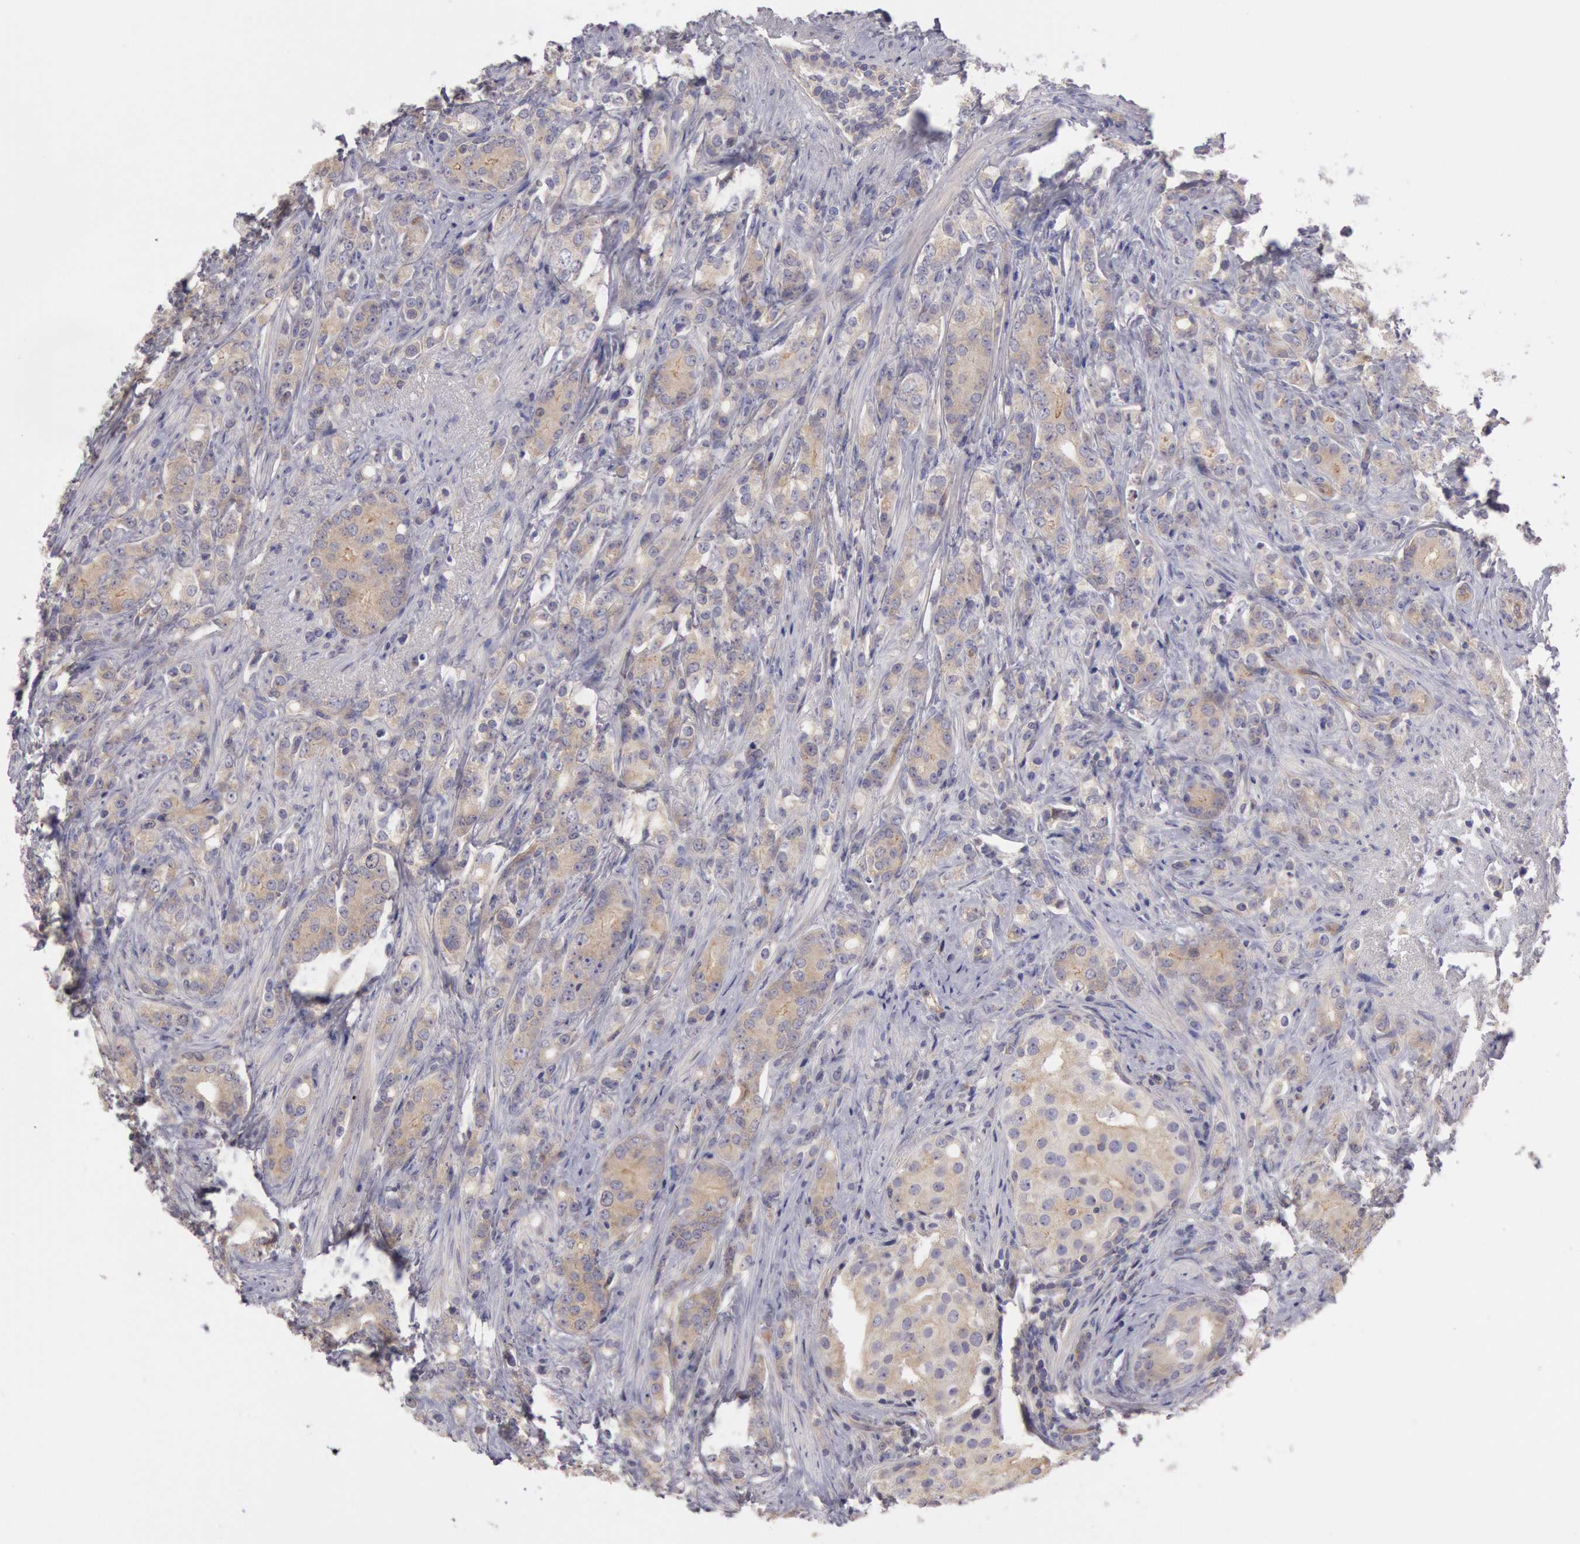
{"staining": {"intensity": "negative", "quantity": "none", "location": "none"}, "tissue": "prostate cancer", "cell_type": "Tumor cells", "image_type": "cancer", "snomed": [{"axis": "morphology", "description": "Adenocarcinoma, Medium grade"}, {"axis": "topography", "description": "Prostate"}], "caption": "This photomicrograph is of prostate cancer (medium-grade adenocarcinoma) stained with immunohistochemistry to label a protein in brown with the nuclei are counter-stained blue. There is no staining in tumor cells. Brightfield microscopy of IHC stained with DAB (3,3'-diaminobenzidine) (brown) and hematoxylin (blue), captured at high magnification.", "gene": "AMOTL1", "patient": {"sex": "male", "age": 59}}